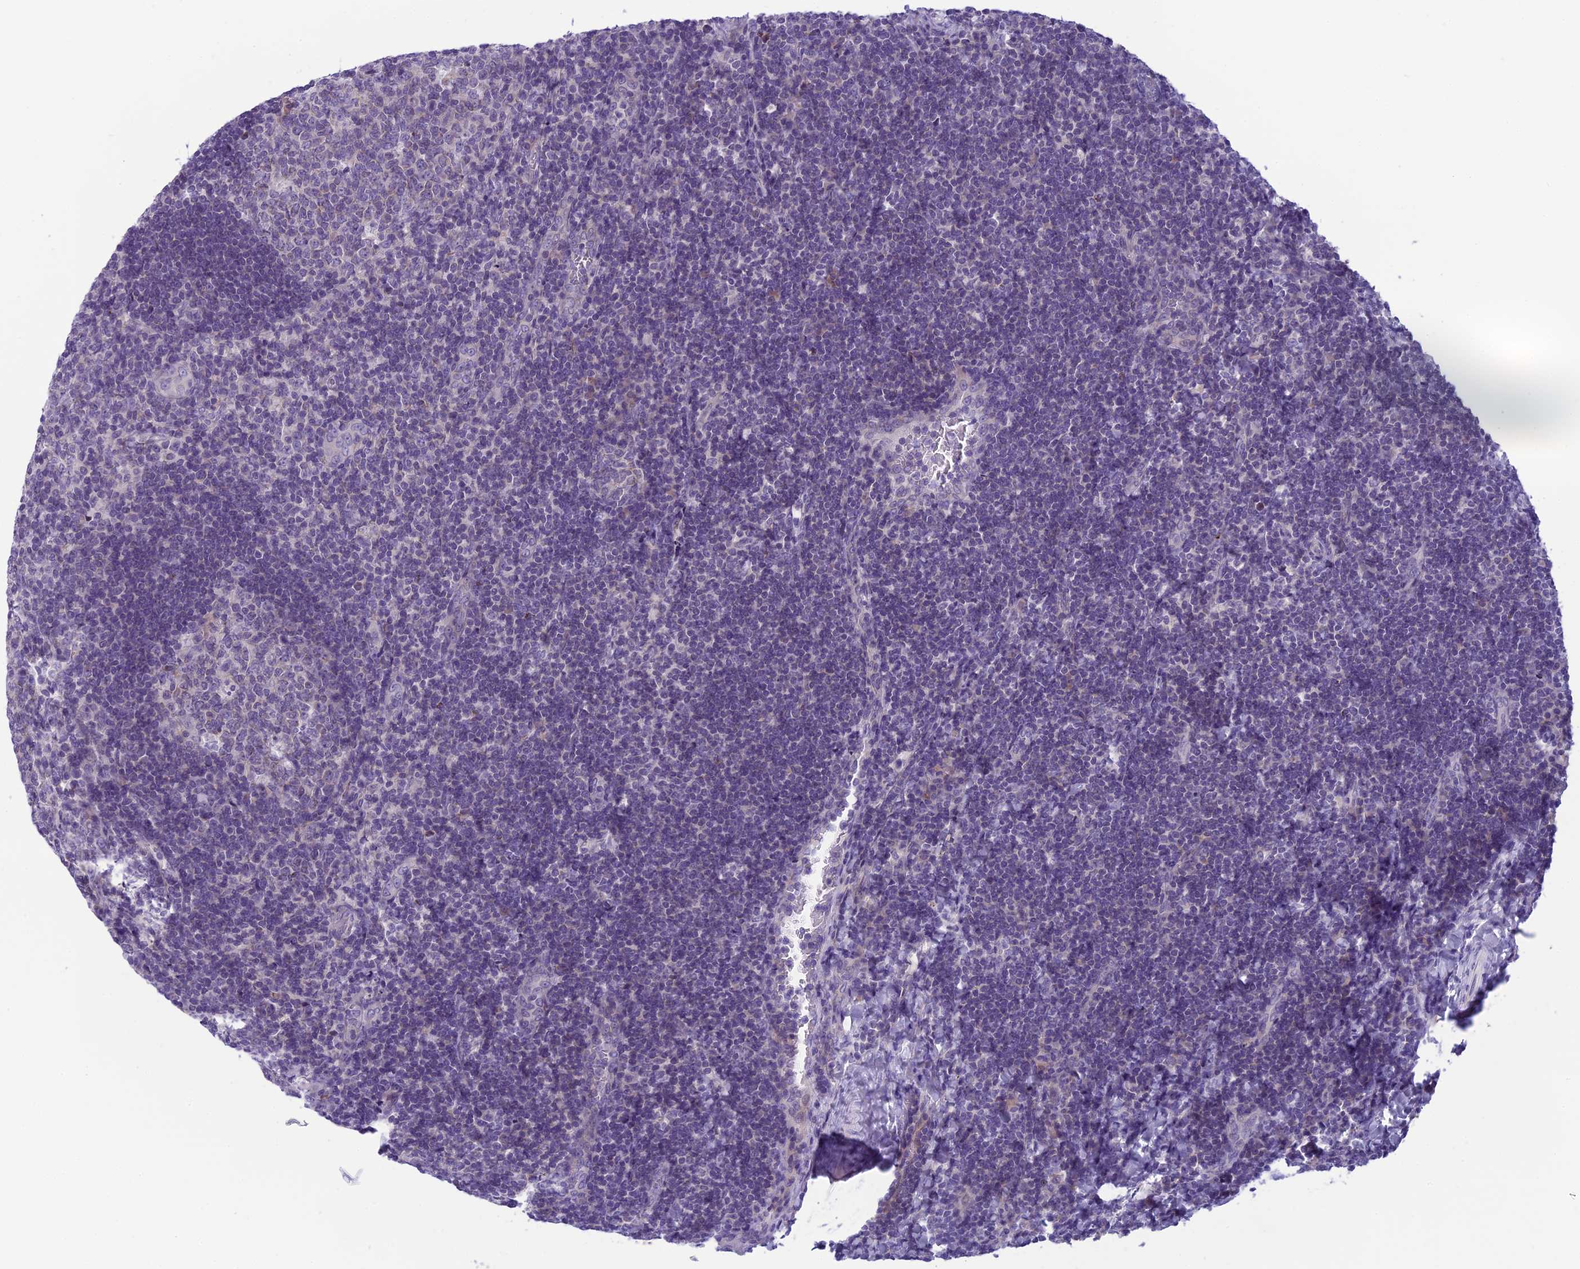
{"staining": {"intensity": "negative", "quantity": "none", "location": "none"}, "tissue": "tonsil", "cell_type": "Germinal center cells", "image_type": "normal", "snomed": [{"axis": "morphology", "description": "Normal tissue, NOS"}, {"axis": "topography", "description": "Tonsil"}], "caption": "IHC of benign tonsil displays no staining in germinal center cells.", "gene": "ARHGEF37", "patient": {"sex": "male", "age": 17}}